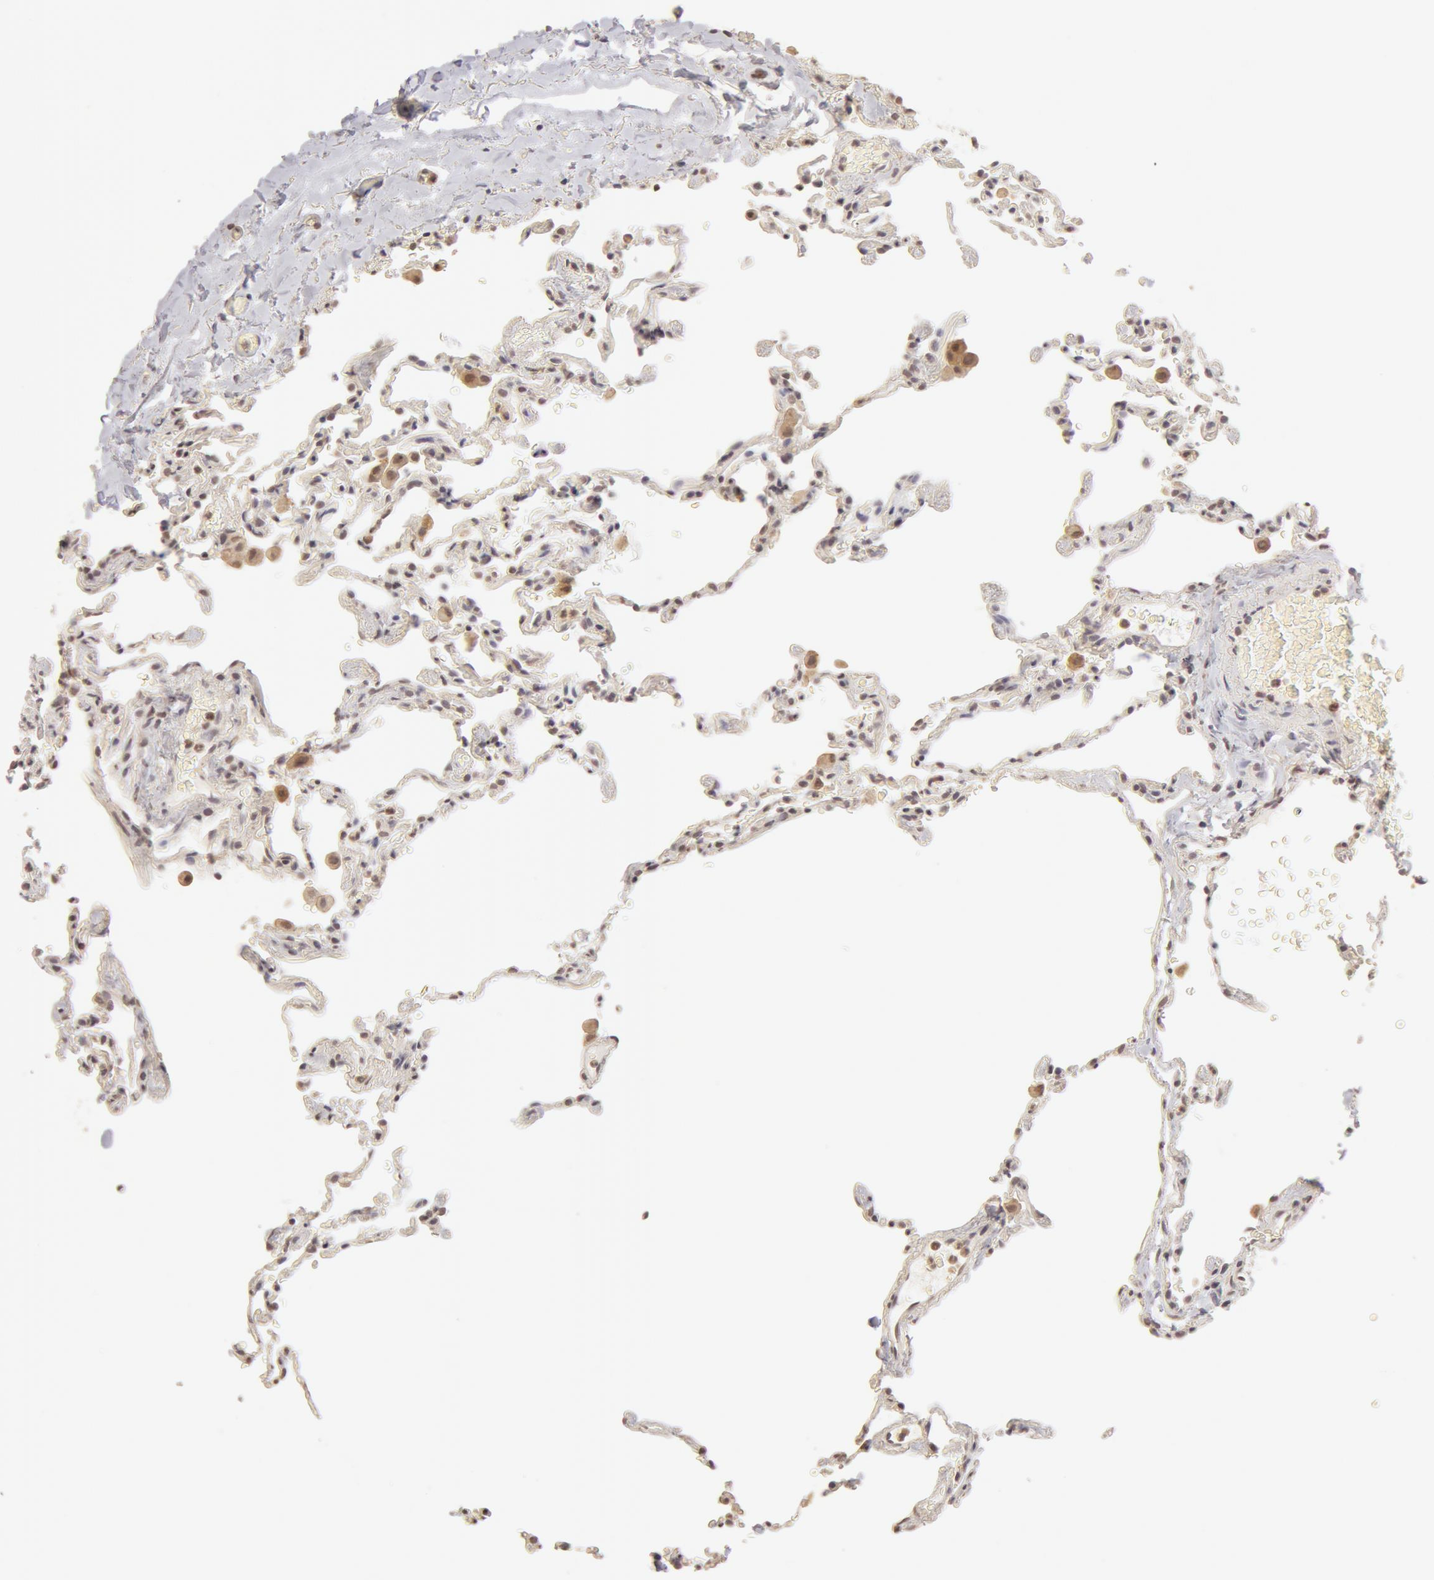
{"staining": {"intensity": "weak", "quantity": ">75%", "location": "cytoplasmic/membranous"}, "tissue": "lung", "cell_type": "Alveolar cells", "image_type": "normal", "snomed": [{"axis": "morphology", "description": "Normal tissue, NOS"}, {"axis": "topography", "description": "Lung"}], "caption": "A brown stain highlights weak cytoplasmic/membranous positivity of a protein in alveolar cells of benign lung. The staining was performed using DAB, with brown indicating positive protein expression. Nuclei are stained blue with hematoxylin.", "gene": "ADAM10", "patient": {"sex": "female", "age": 61}}